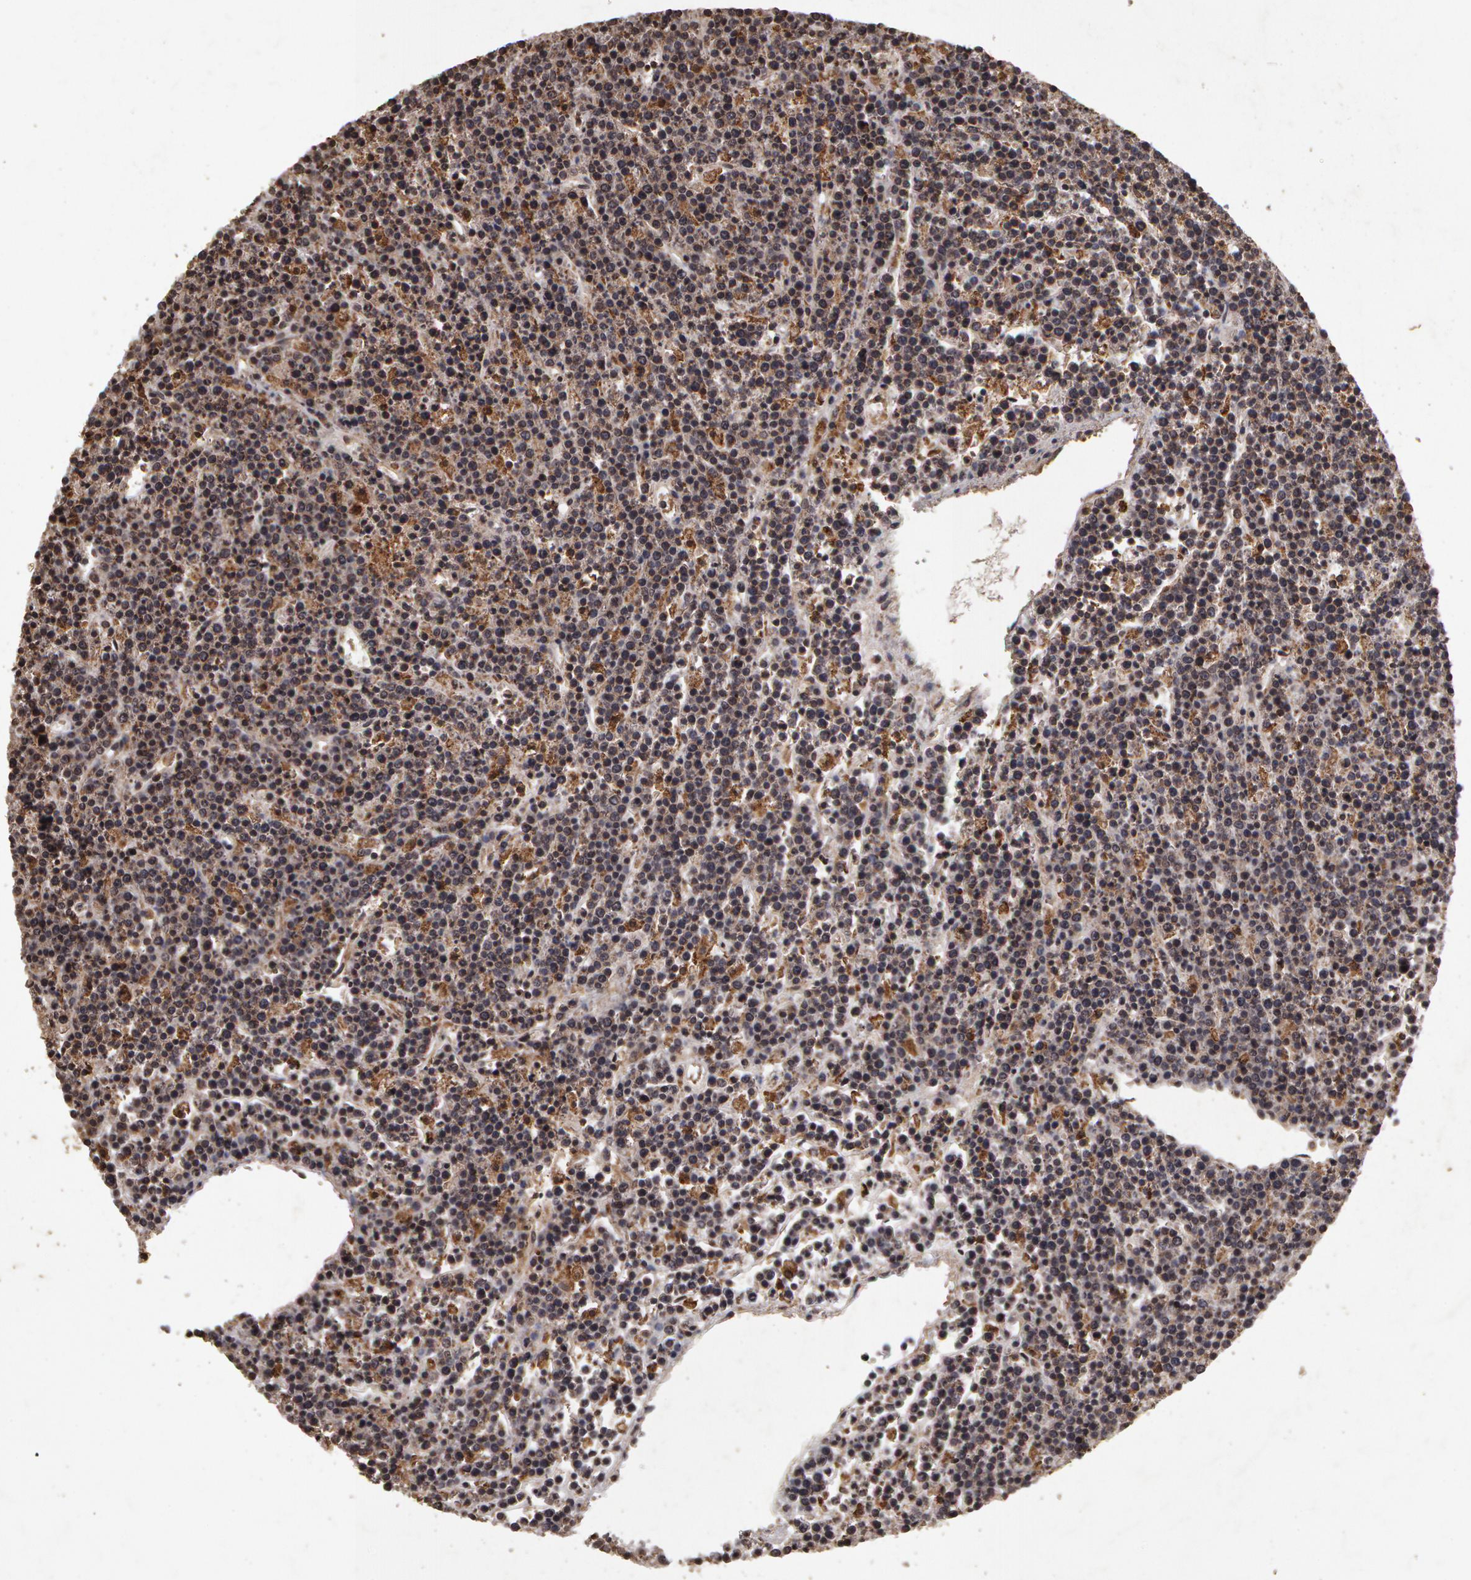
{"staining": {"intensity": "weak", "quantity": "25%-75%", "location": "cytoplasmic/membranous"}, "tissue": "lymphoma", "cell_type": "Tumor cells", "image_type": "cancer", "snomed": [{"axis": "morphology", "description": "Malignant lymphoma, non-Hodgkin's type, High grade"}, {"axis": "topography", "description": "Ovary"}], "caption": "Weak cytoplasmic/membranous protein staining is appreciated in approximately 25%-75% of tumor cells in lymphoma.", "gene": "CALR", "patient": {"sex": "female", "age": 56}}